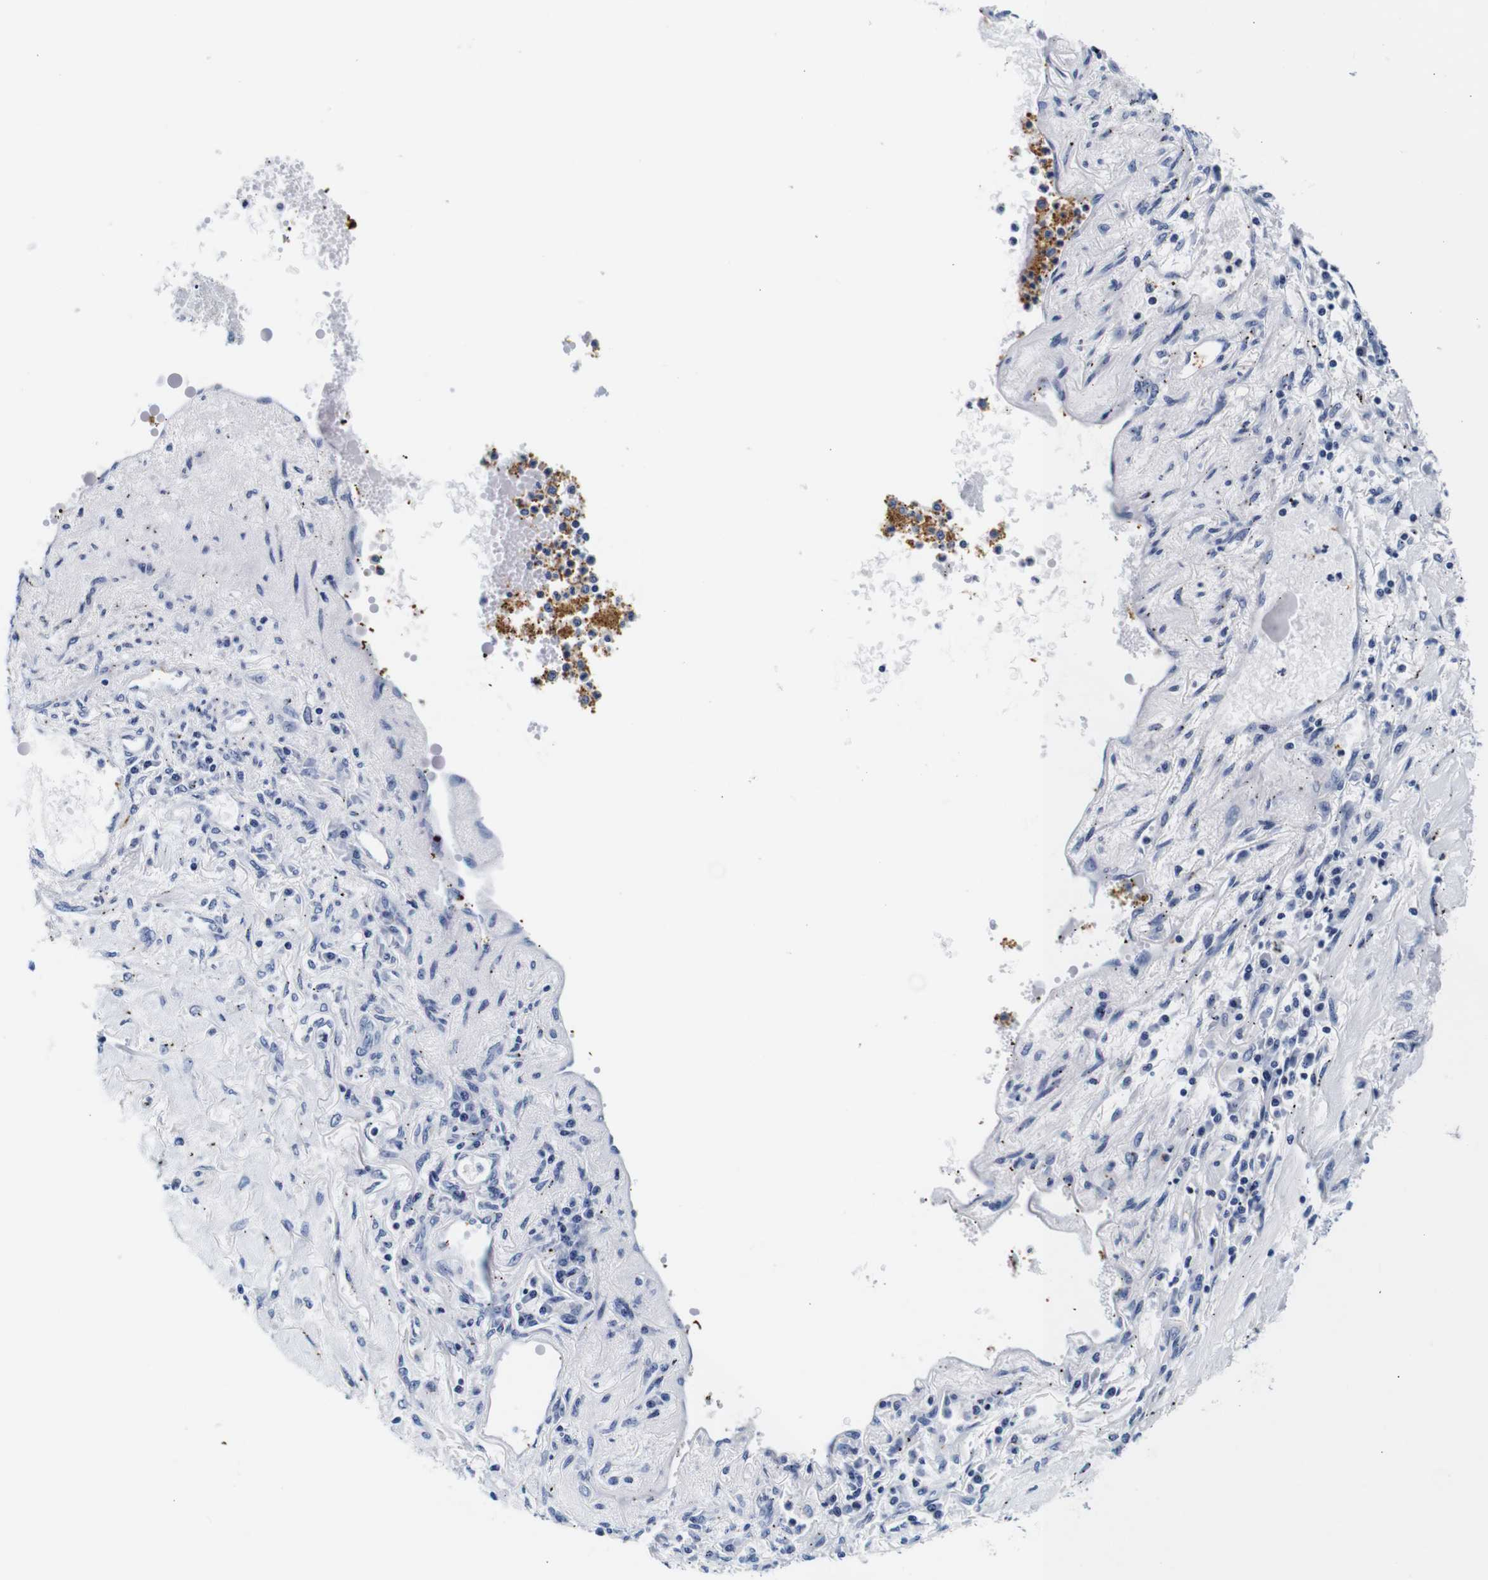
{"staining": {"intensity": "negative", "quantity": "none", "location": "none"}, "tissue": "lung cancer", "cell_type": "Tumor cells", "image_type": "cancer", "snomed": [{"axis": "morphology", "description": "Adenocarcinoma, NOS"}, {"axis": "topography", "description": "Lung"}], "caption": "Tumor cells are negative for brown protein staining in adenocarcinoma (lung).", "gene": "GP1BA", "patient": {"sex": "male", "age": 49}}